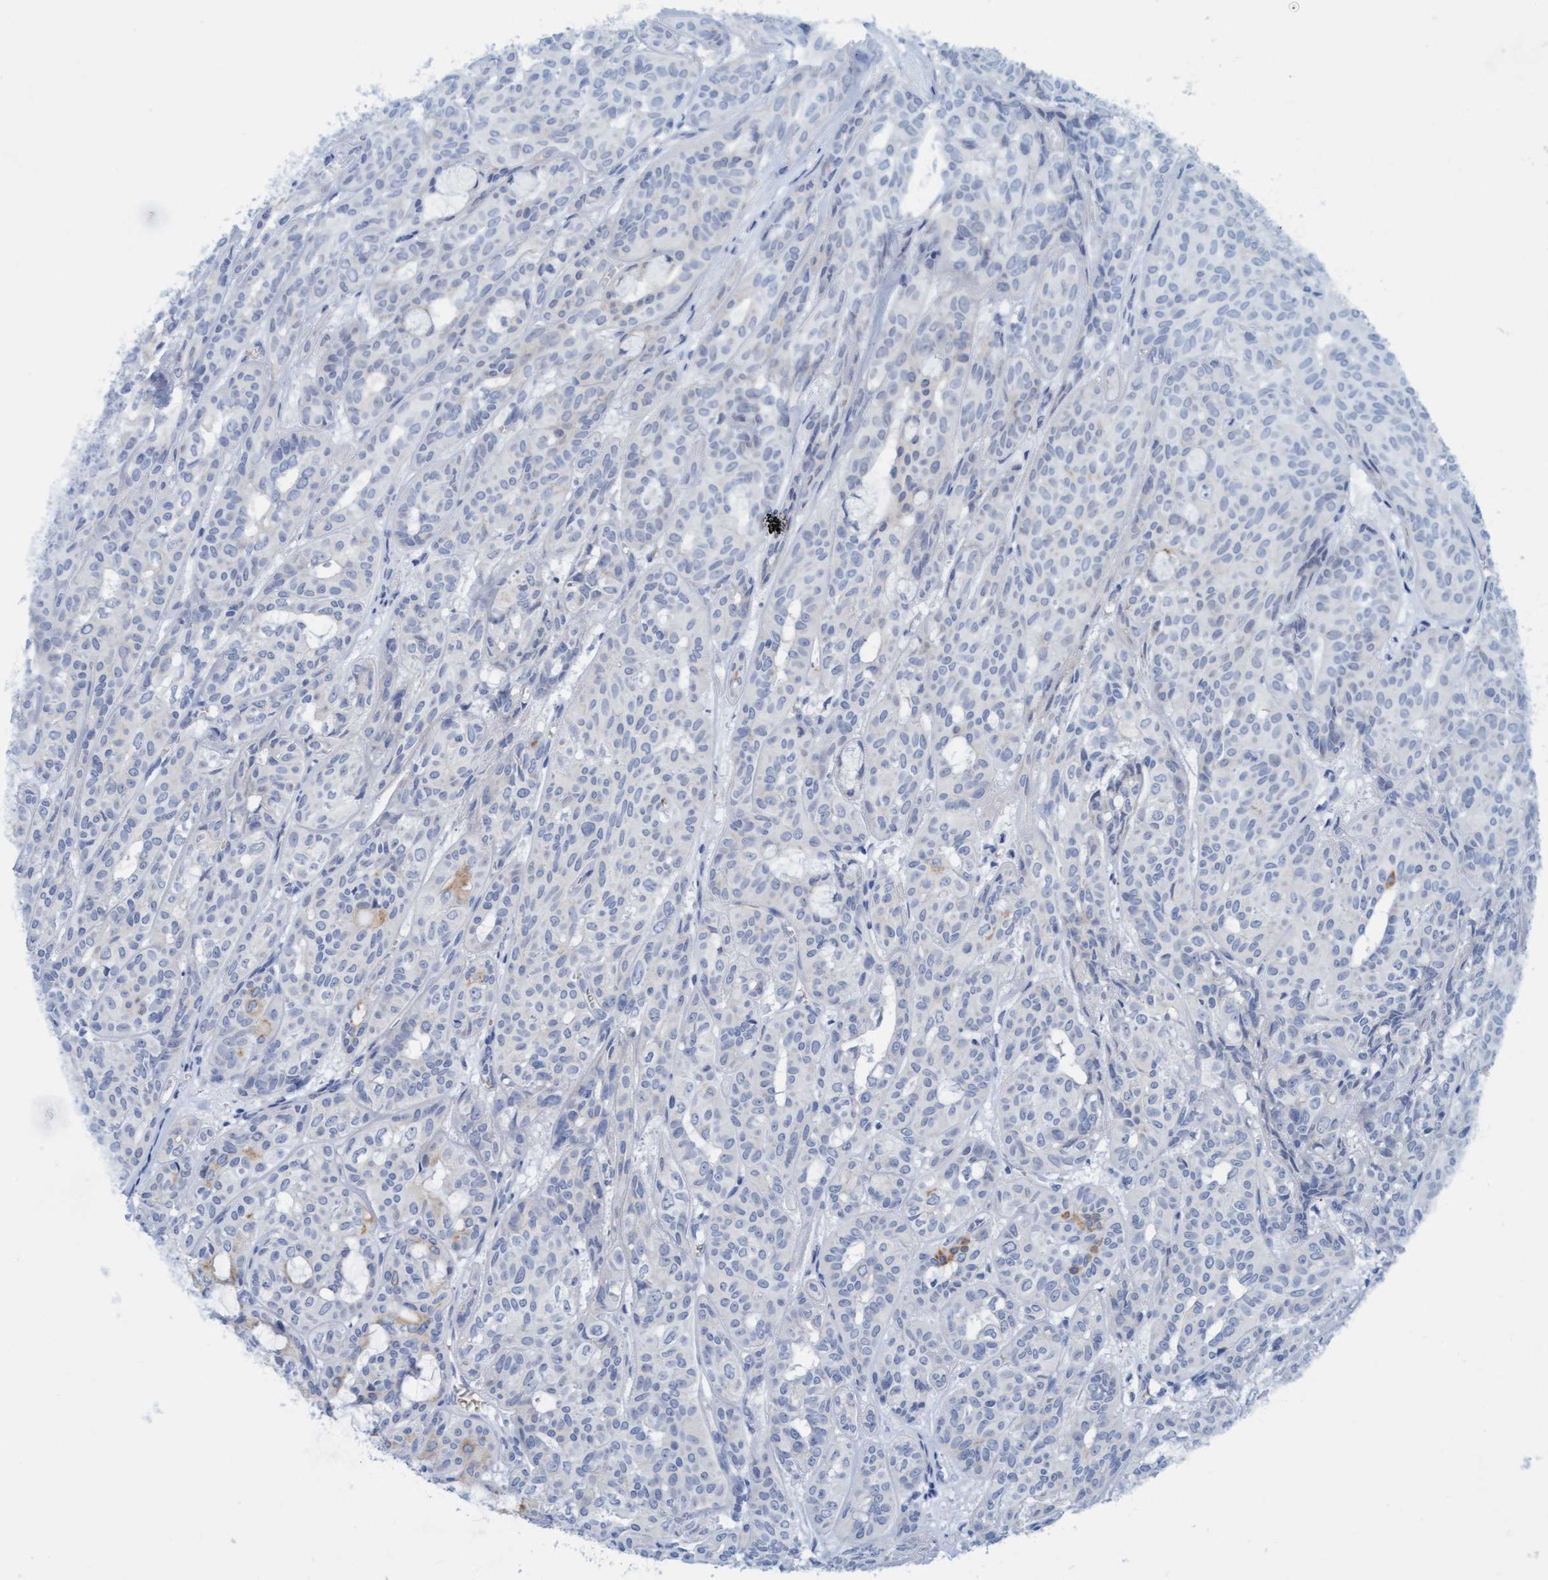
{"staining": {"intensity": "negative", "quantity": "none", "location": "none"}, "tissue": "head and neck cancer", "cell_type": "Tumor cells", "image_type": "cancer", "snomed": [{"axis": "morphology", "description": "Adenocarcinoma, NOS"}, {"axis": "topography", "description": "Salivary gland, NOS"}, {"axis": "topography", "description": "Head-Neck"}], "caption": "Immunohistochemistry (IHC) histopathology image of neoplastic tissue: head and neck cancer stained with DAB (3,3'-diaminobenzidine) displays no significant protein positivity in tumor cells.", "gene": "P2RX5", "patient": {"sex": "female", "age": 76}}